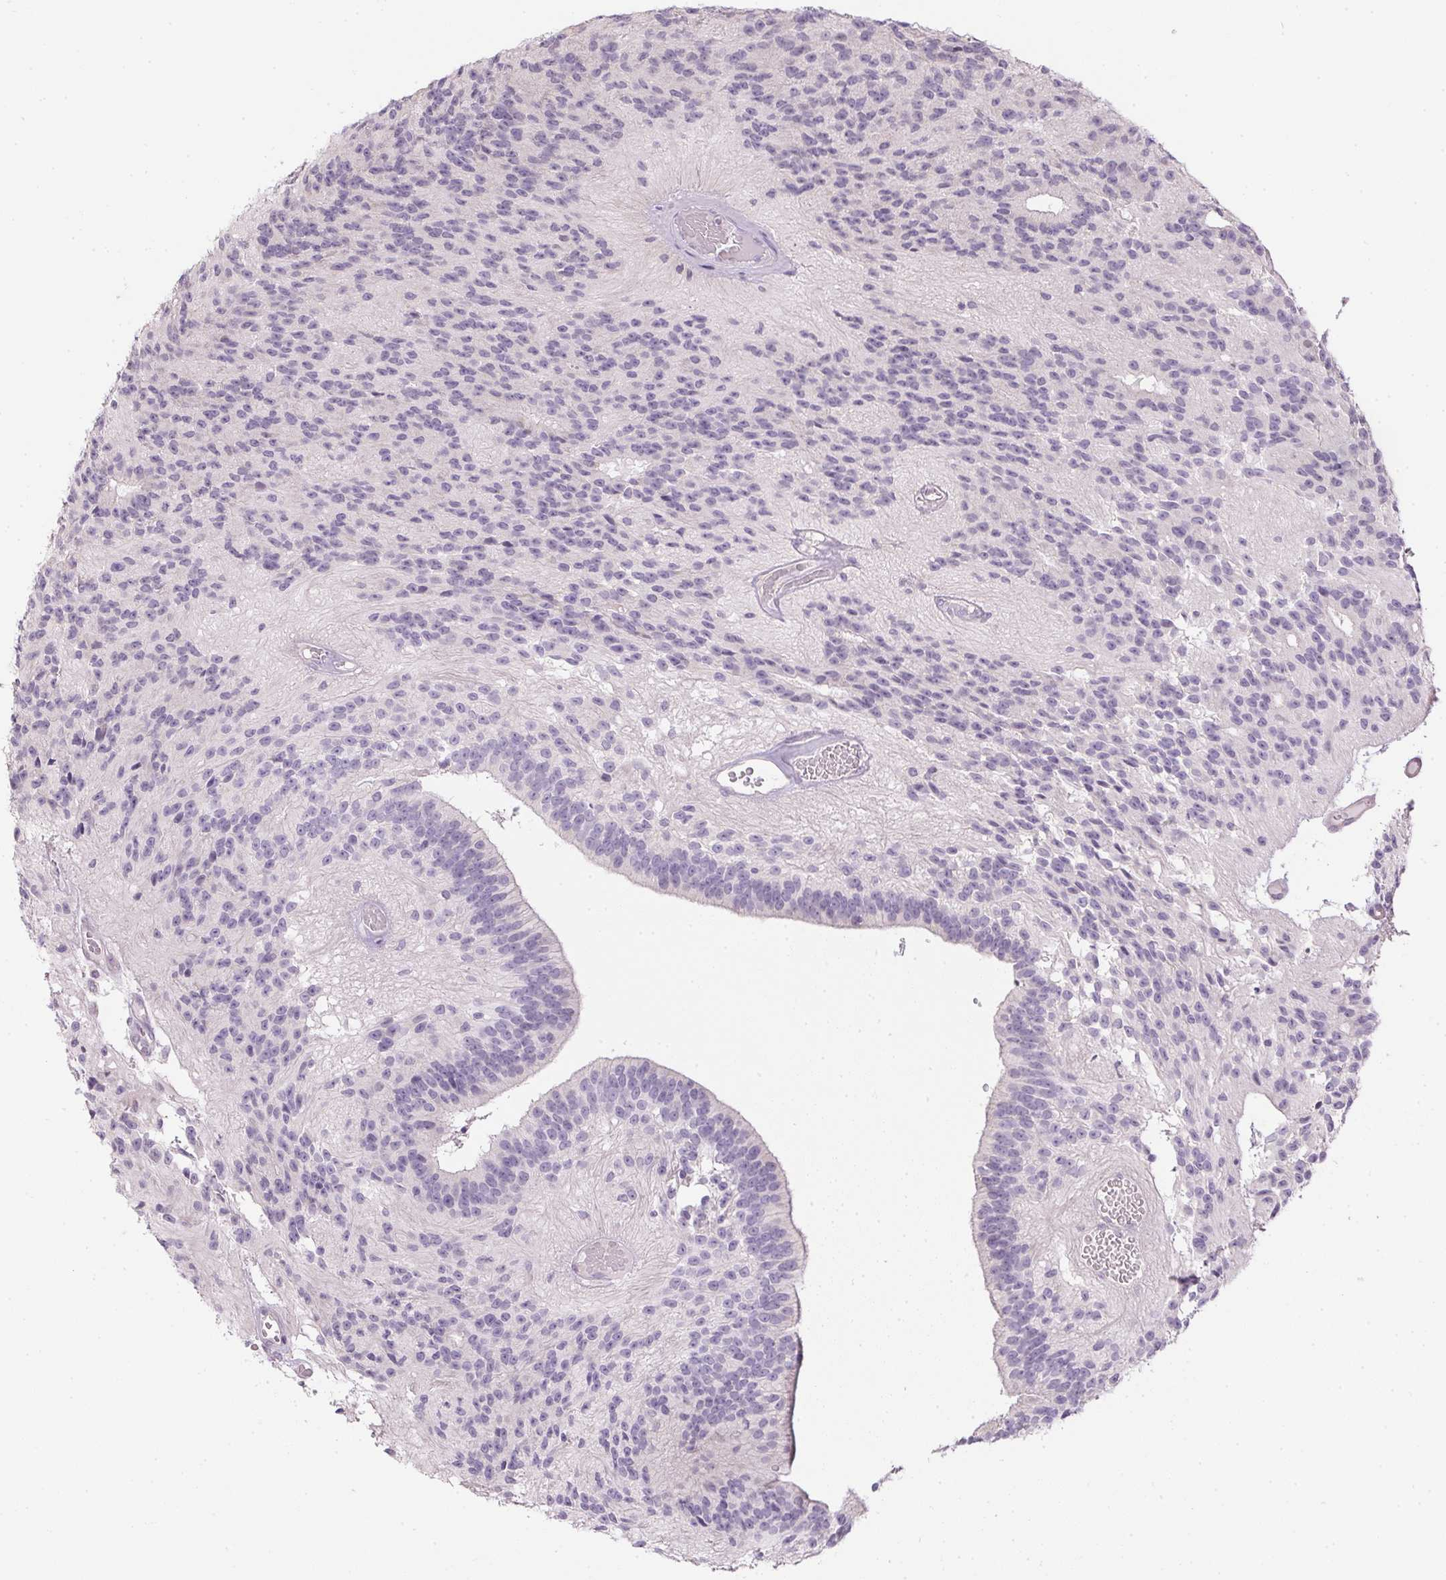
{"staining": {"intensity": "negative", "quantity": "none", "location": "none"}, "tissue": "glioma", "cell_type": "Tumor cells", "image_type": "cancer", "snomed": [{"axis": "morphology", "description": "Glioma, malignant, Low grade"}, {"axis": "topography", "description": "Brain"}], "caption": "The immunohistochemistry histopathology image has no significant staining in tumor cells of glioma tissue.", "gene": "CTCFL", "patient": {"sex": "male", "age": 31}}